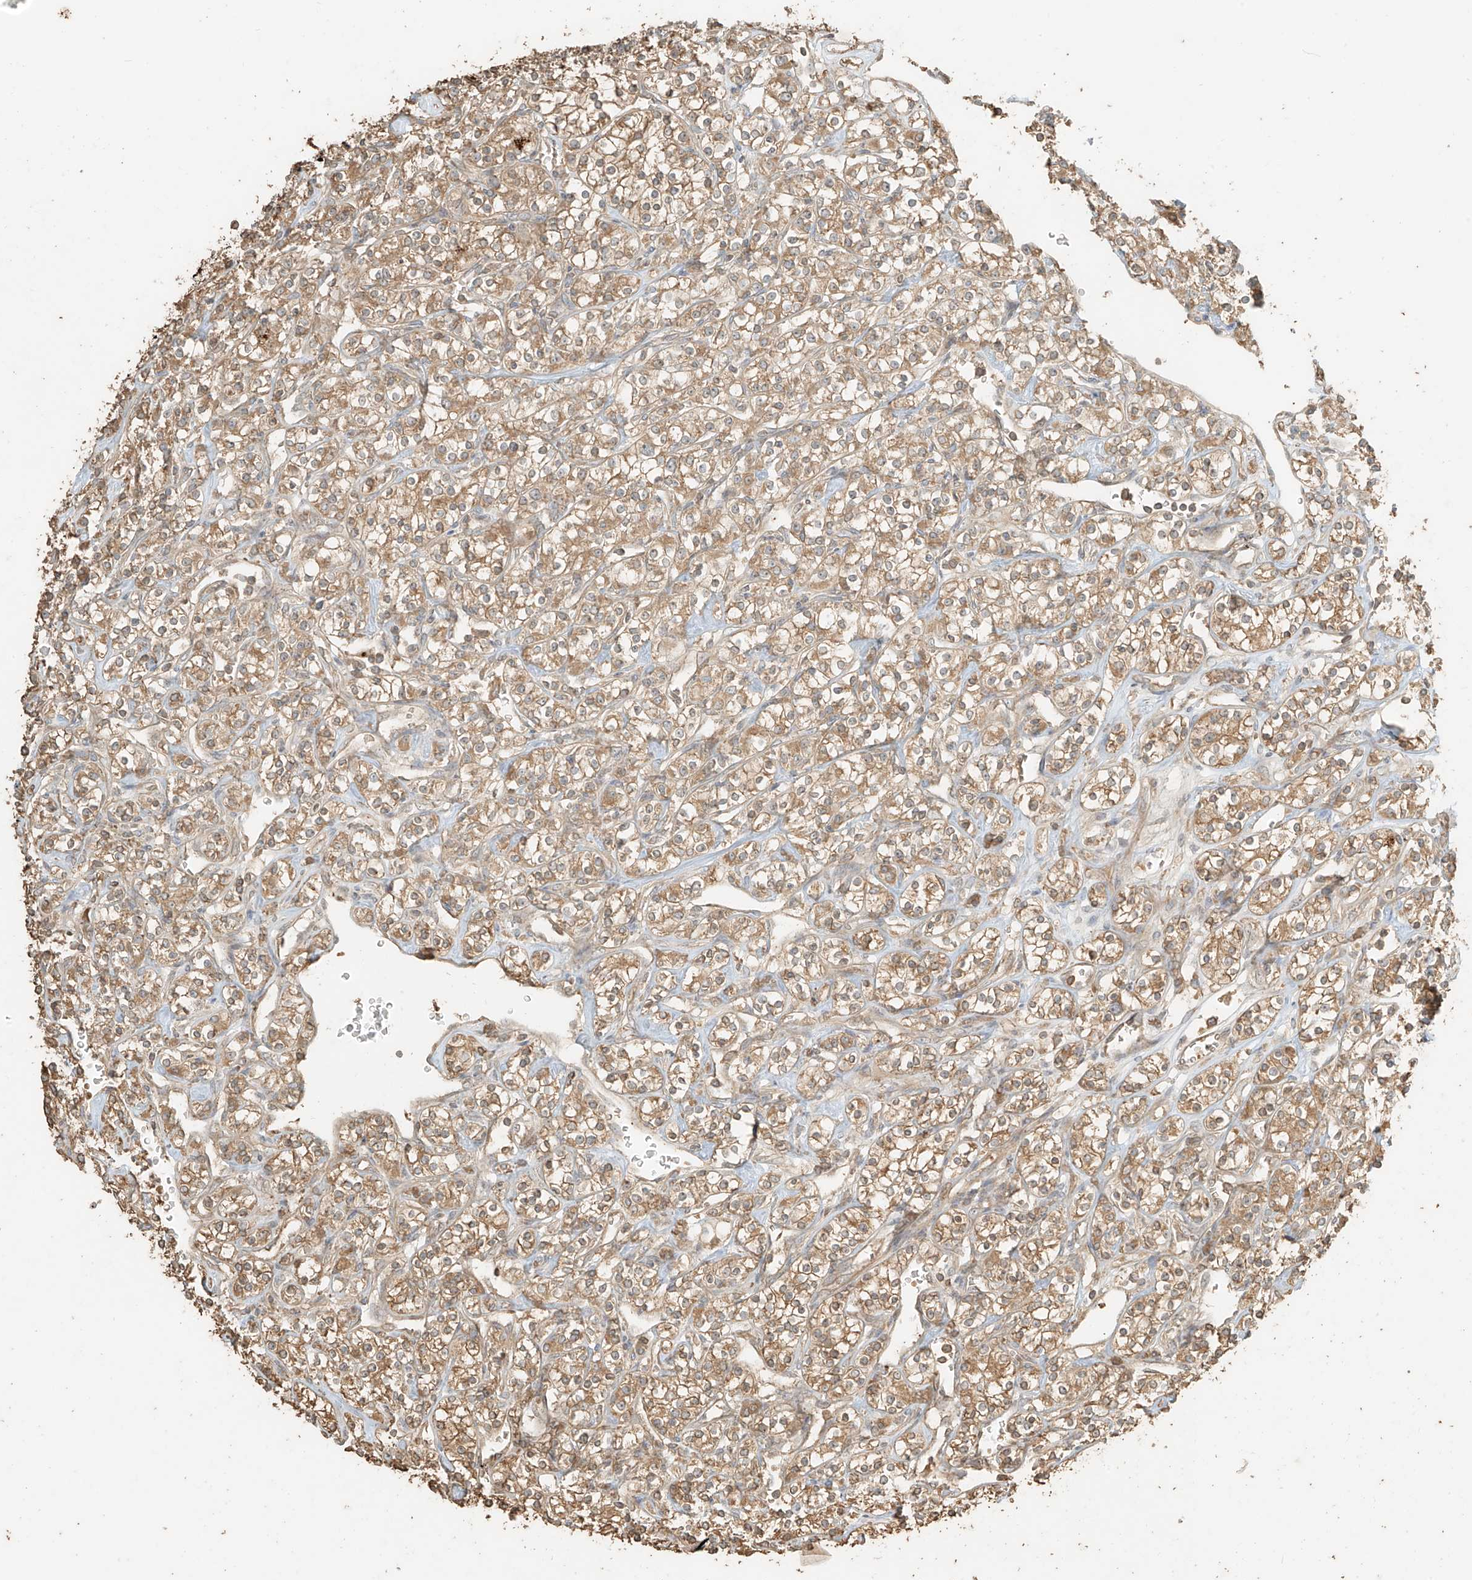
{"staining": {"intensity": "moderate", "quantity": ">75%", "location": "cytoplasmic/membranous"}, "tissue": "renal cancer", "cell_type": "Tumor cells", "image_type": "cancer", "snomed": [{"axis": "morphology", "description": "Adenocarcinoma, NOS"}, {"axis": "topography", "description": "Kidney"}], "caption": "Brown immunohistochemical staining in human renal cancer displays moderate cytoplasmic/membranous staining in about >75% of tumor cells.", "gene": "RFTN2", "patient": {"sex": "male", "age": 77}}